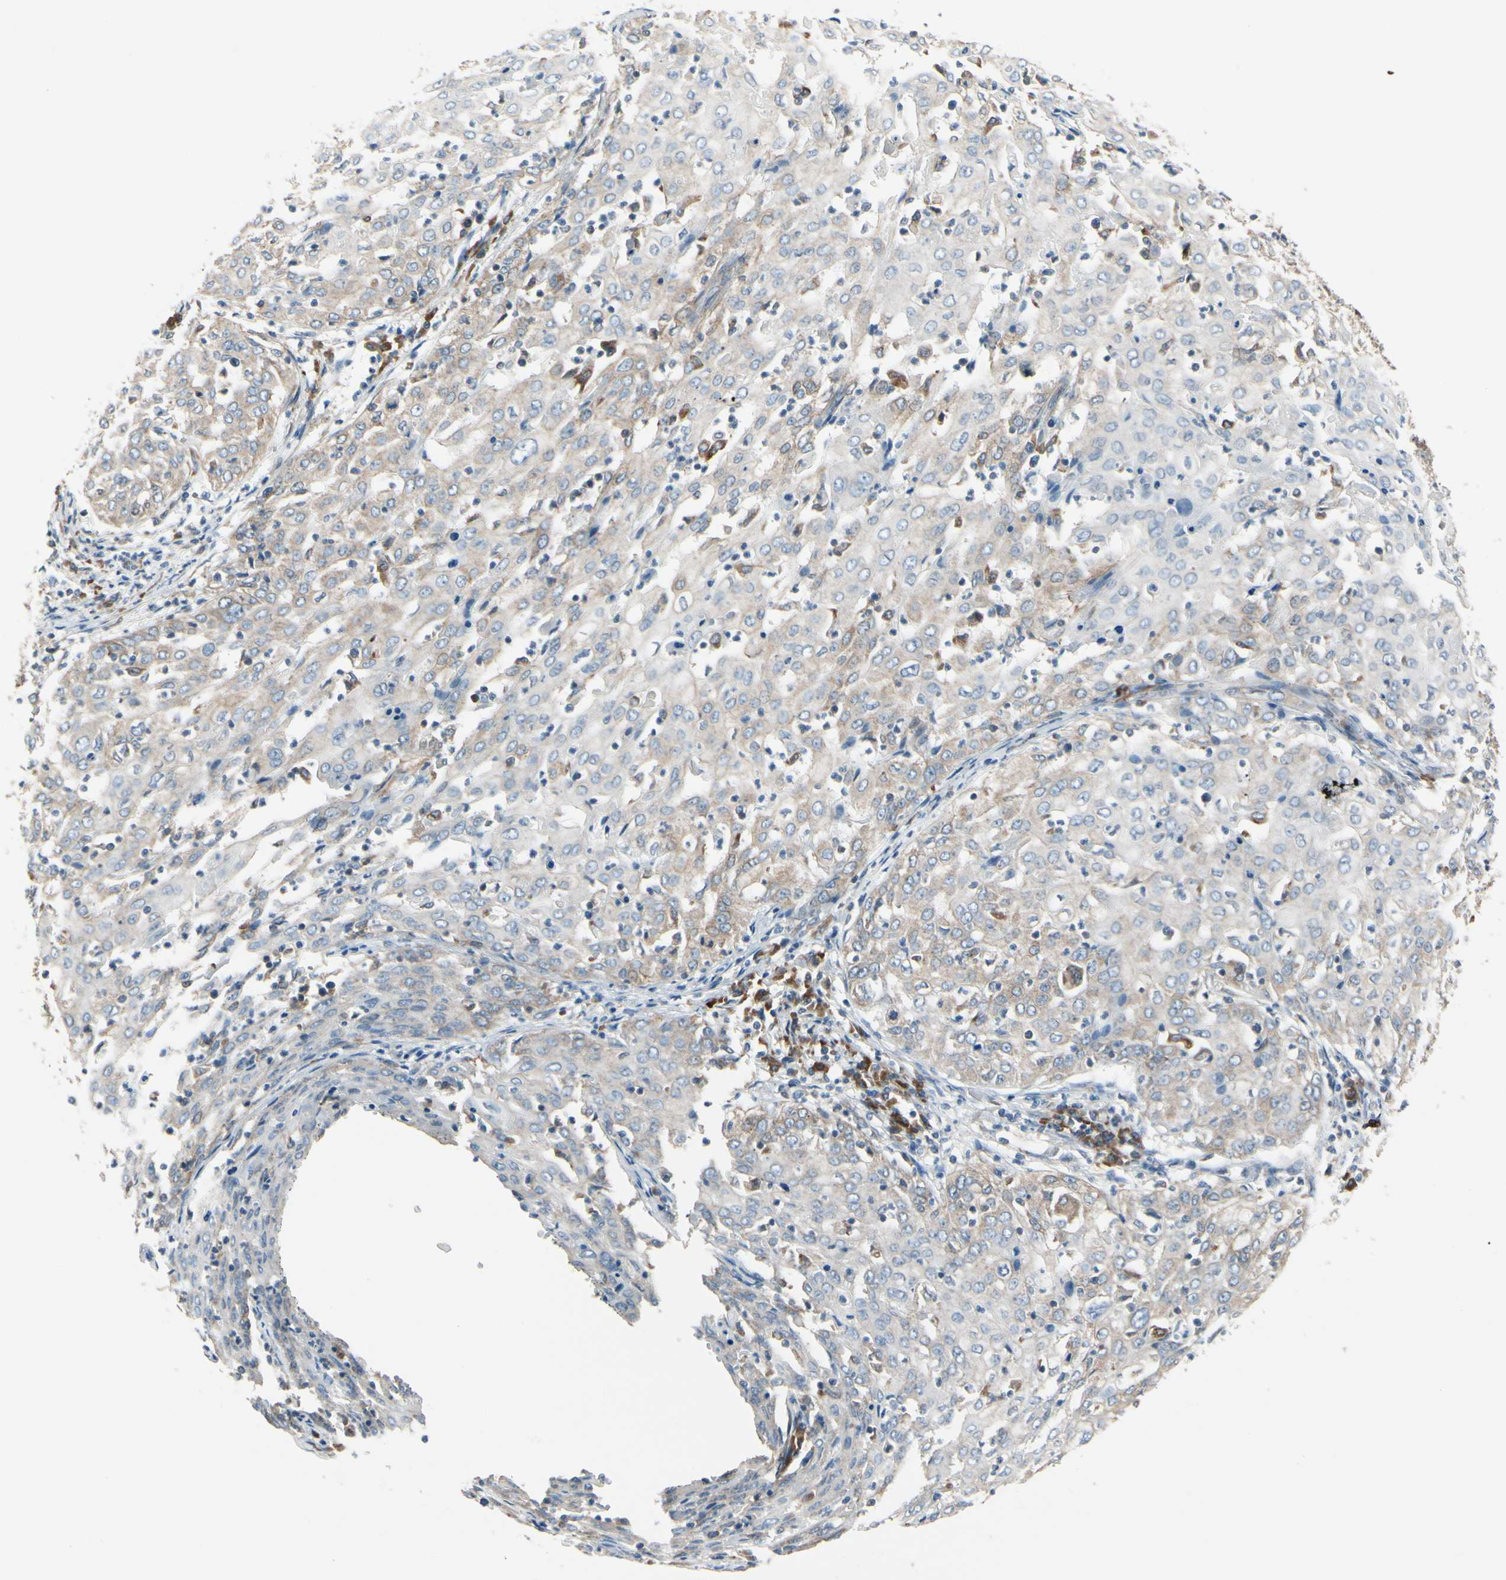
{"staining": {"intensity": "weak", "quantity": "25%-75%", "location": "cytoplasmic/membranous"}, "tissue": "cervical cancer", "cell_type": "Tumor cells", "image_type": "cancer", "snomed": [{"axis": "morphology", "description": "Squamous cell carcinoma, NOS"}, {"axis": "topography", "description": "Cervix"}], "caption": "High-magnification brightfield microscopy of cervical cancer (squamous cell carcinoma) stained with DAB (3,3'-diaminobenzidine) (brown) and counterstained with hematoxylin (blue). tumor cells exhibit weak cytoplasmic/membranous expression is seen in about25%-75% of cells. (brown staining indicates protein expression, while blue staining denotes nuclei).", "gene": "CLCC1", "patient": {"sex": "female", "age": 39}}